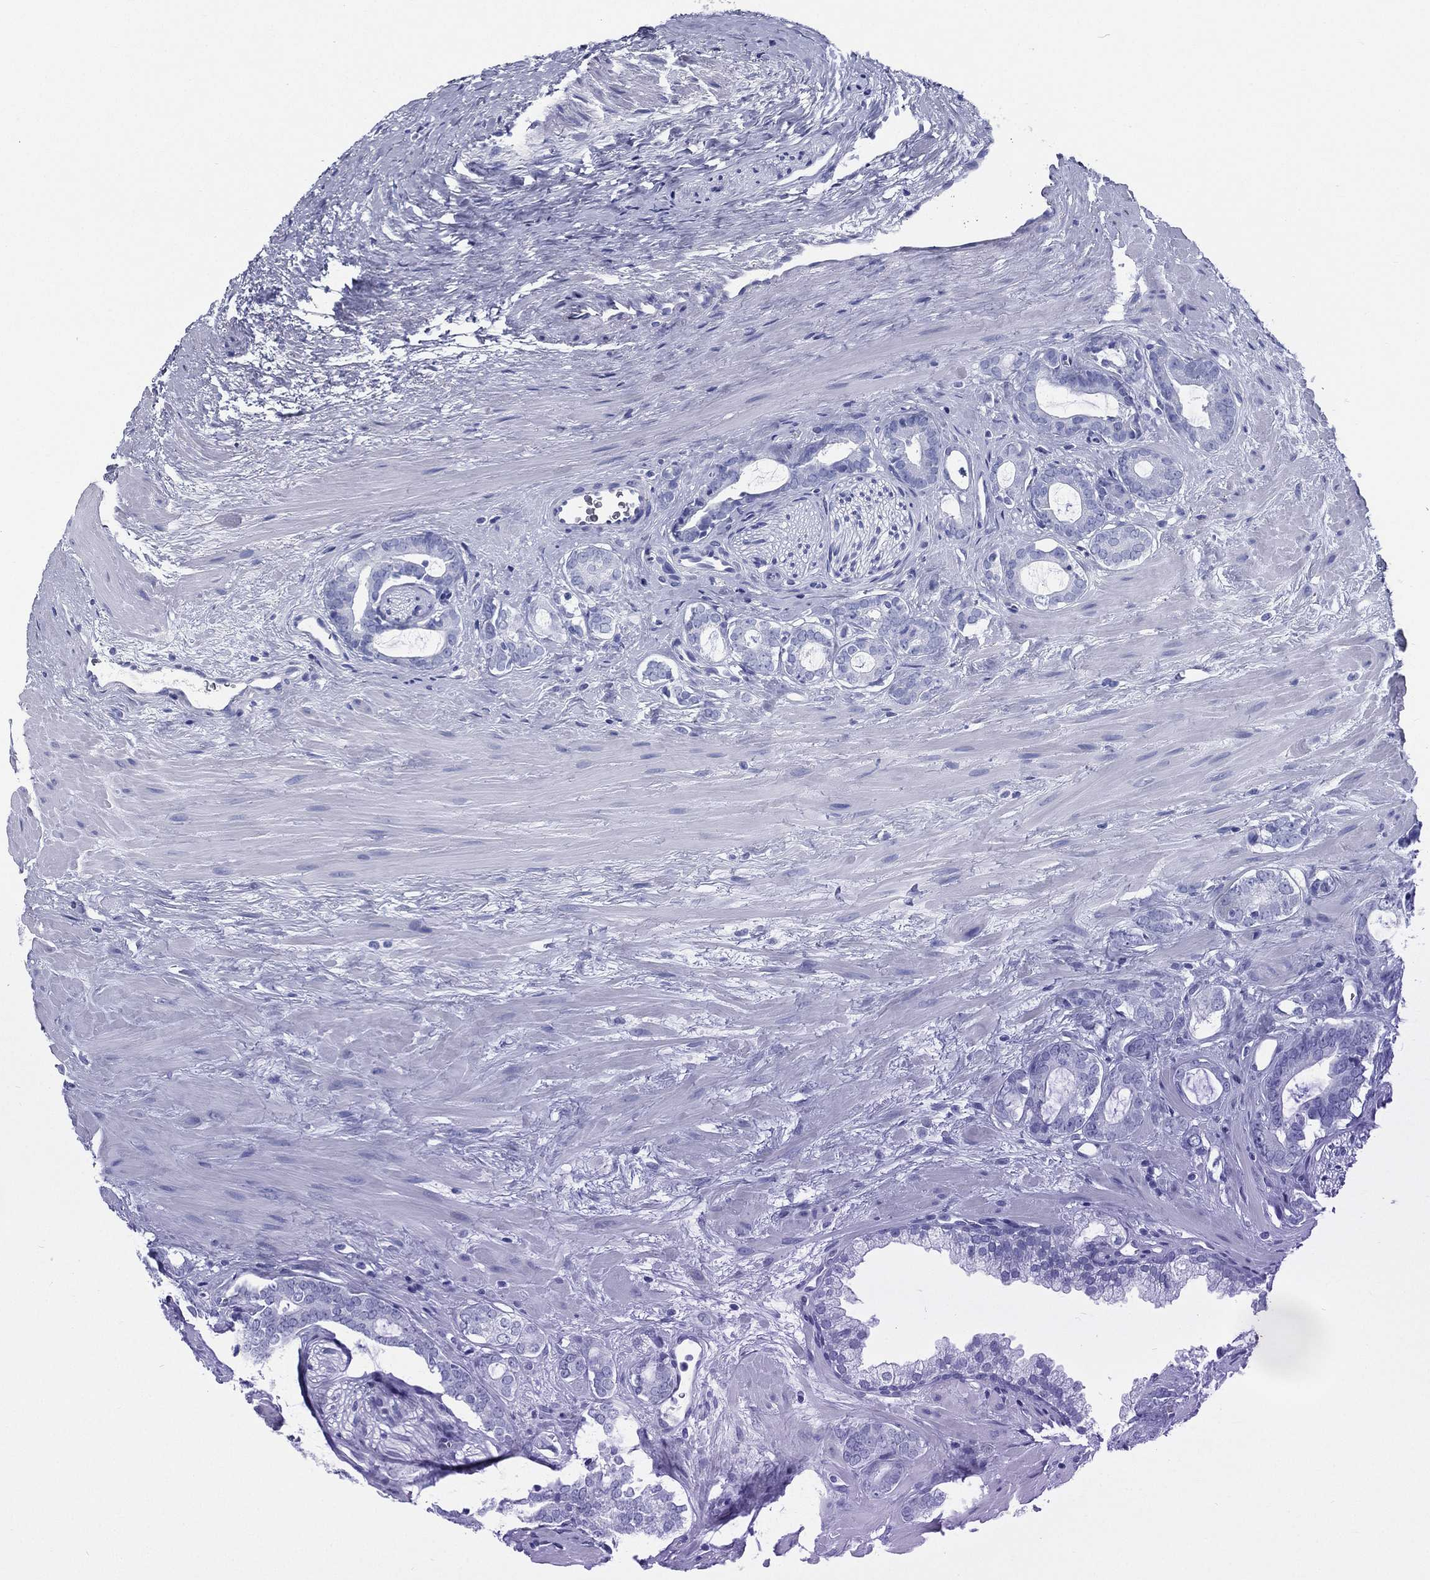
{"staining": {"intensity": "negative", "quantity": "none", "location": "none"}, "tissue": "prostate cancer", "cell_type": "Tumor cells", "image_type": "cancer", "snomed": [{"axis": "morphology", "description": "Adenocarcinoma, NOS"}, {"axis": "topography", "description": "Prostate"}], "caption": "Tumor cells are negative for brown protein staining in adenocarcinoma (prostate).", "gene": "RSPH4A", "patient": {"sex": "male", "age": 55}}